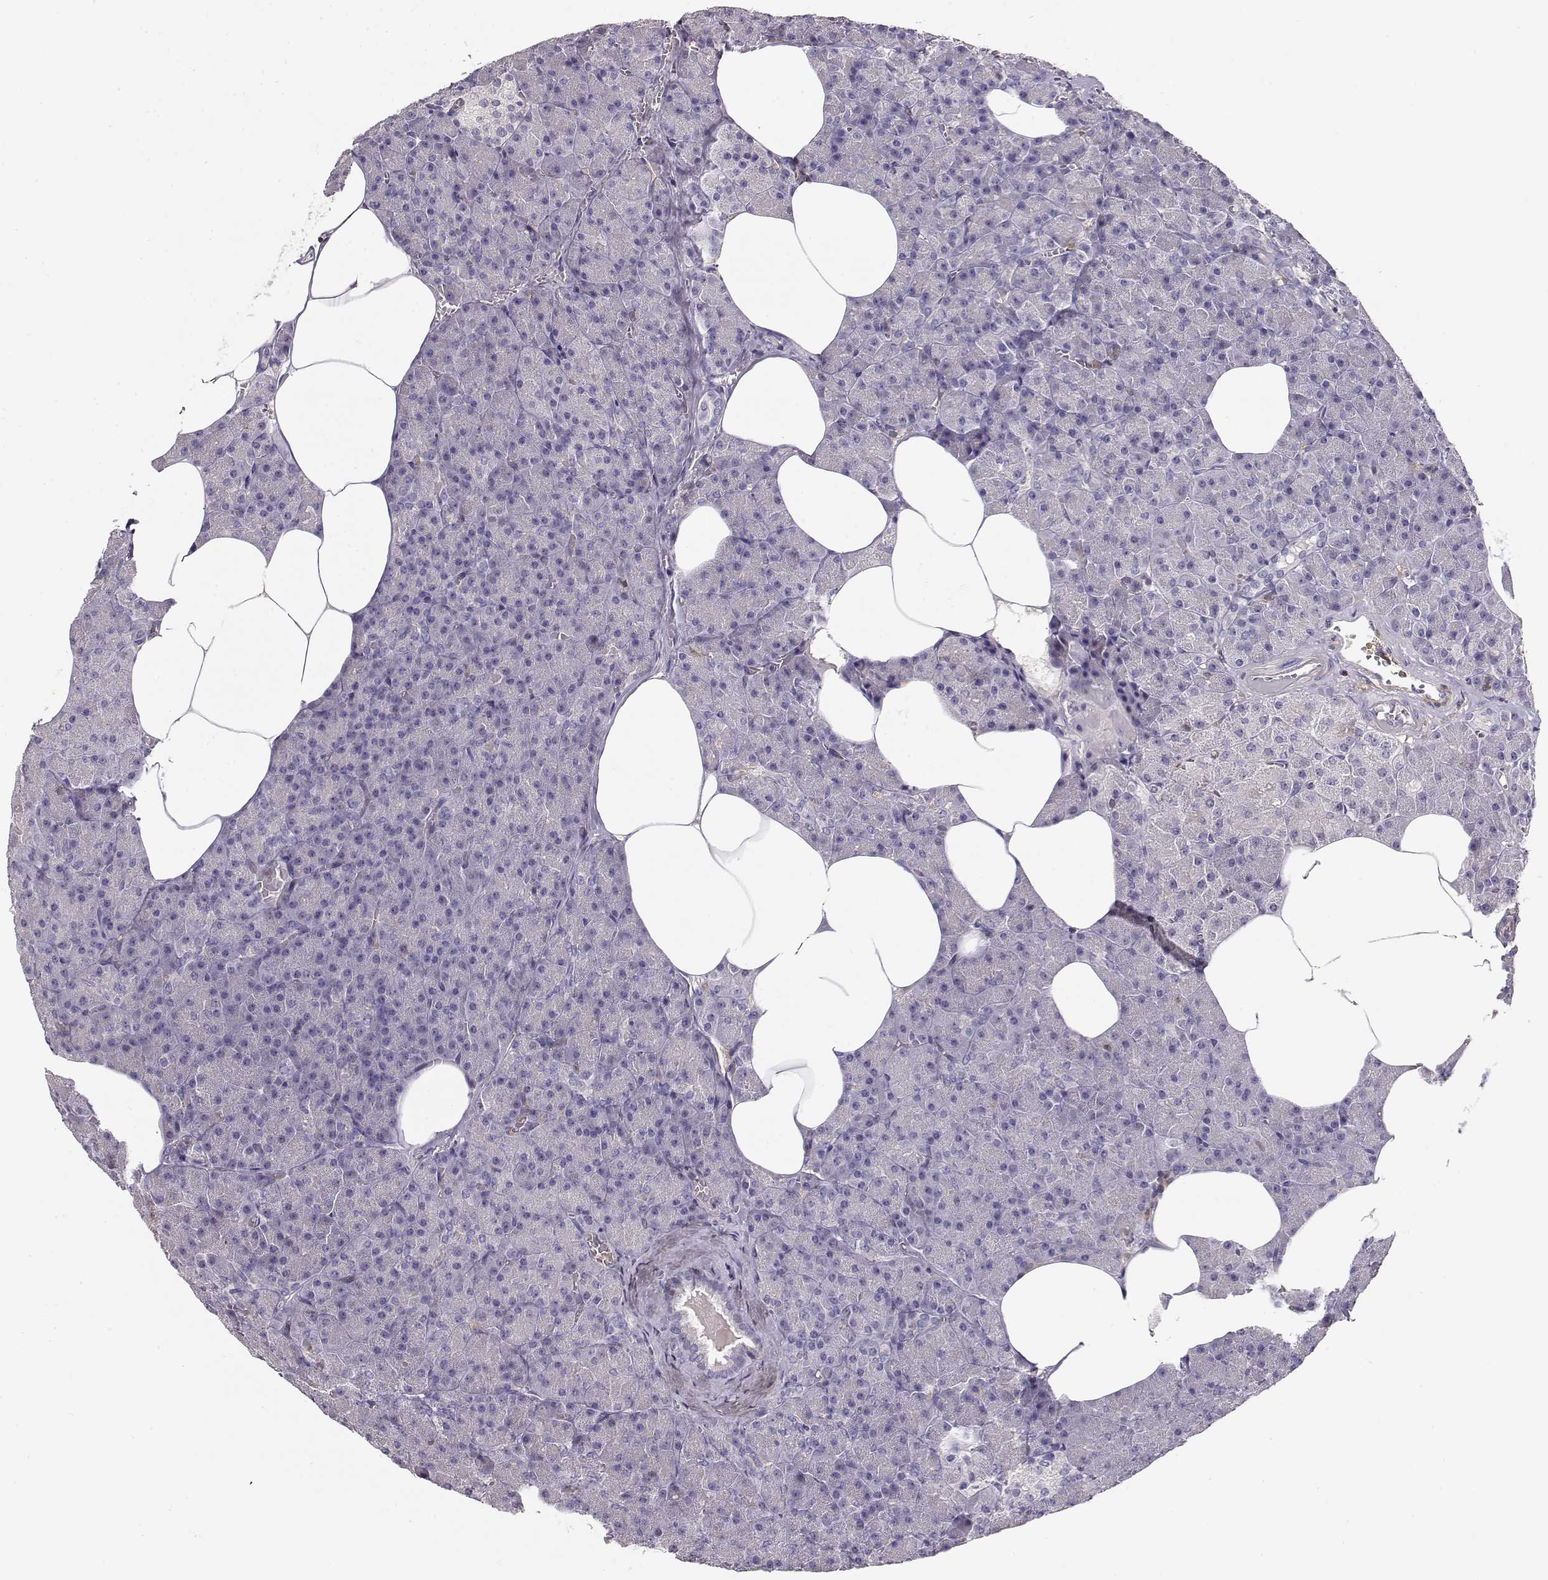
{"staining": {"intensity": "negative", "quantity": "none", "location": "none"}, "tissue": "pancreas", "cell_type": "Exocrine glandular cells", "image_type": "normal", "snomed": [{"axis": "morphology", "description": "Normal tissue, NOS"}, {"axis": "topography", "description": "Pancreas"}], "caption": "Immunohistochemistry (IHC) image of benign pancreas stained for a protein (brown), which exhibits no staining in exocrine glandular cells.", "gene": "VAV1", "patient": {"sex": "female", "age": 45}}